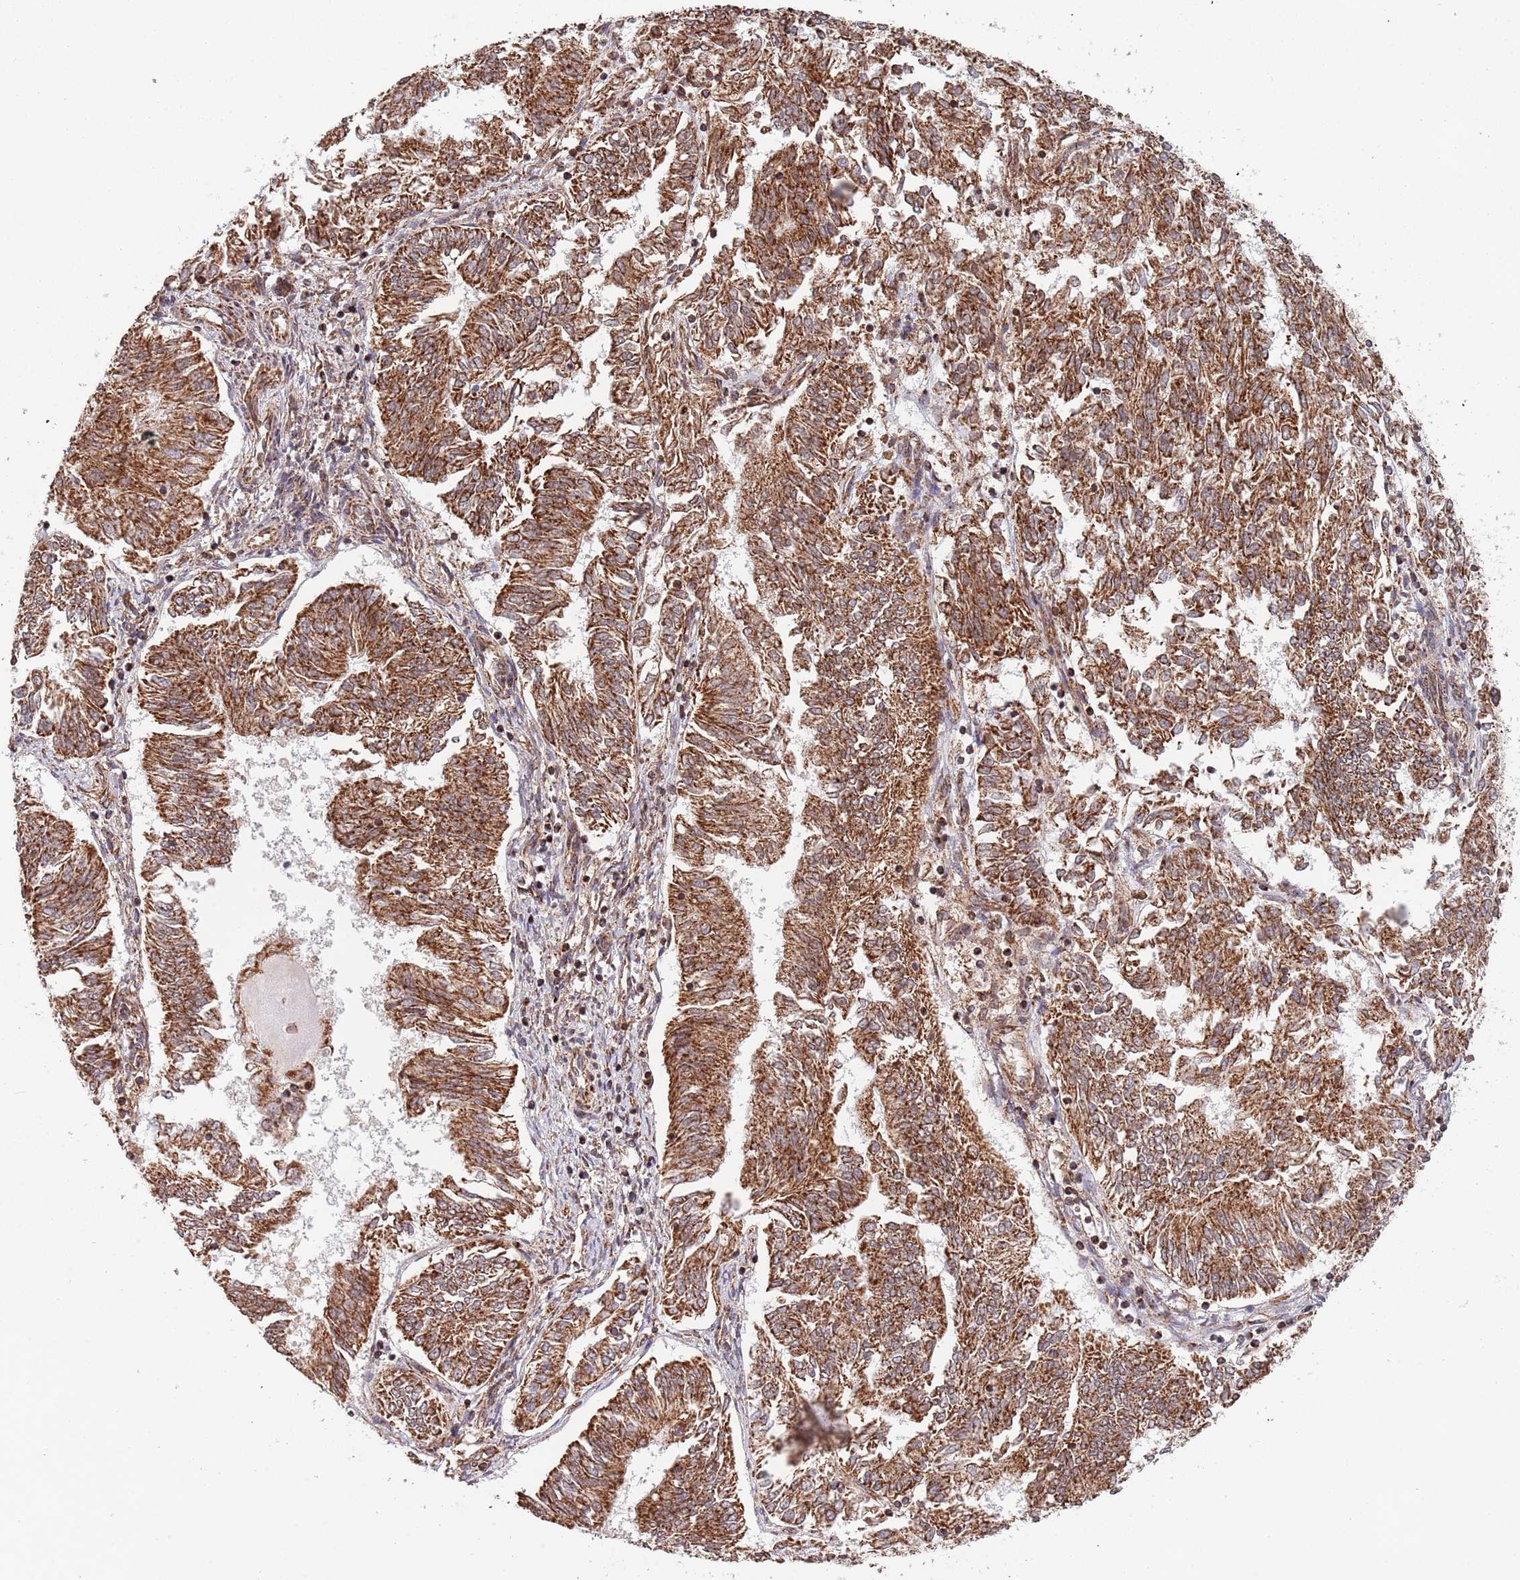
{"staining": {"intensity": "strong", "quantity": ">75%", "location": "cytoplasmic/membranous"}, "tissue": "endometrial cancer", "cell_type": "Tumor cells", "image_type": "cancer", "snomed": [{"axis": "morphology", "description": "Adenocarcinoma, NOS"}, {"axis": "topography", "description": "Endometrium"}], "caption": "Human endometrial adenocarcinoma stained with a protein marker demonstrates strong staining in tumor cells.", "gene": "DCHS1", "patient": {"sex": "female", "age": 58}}